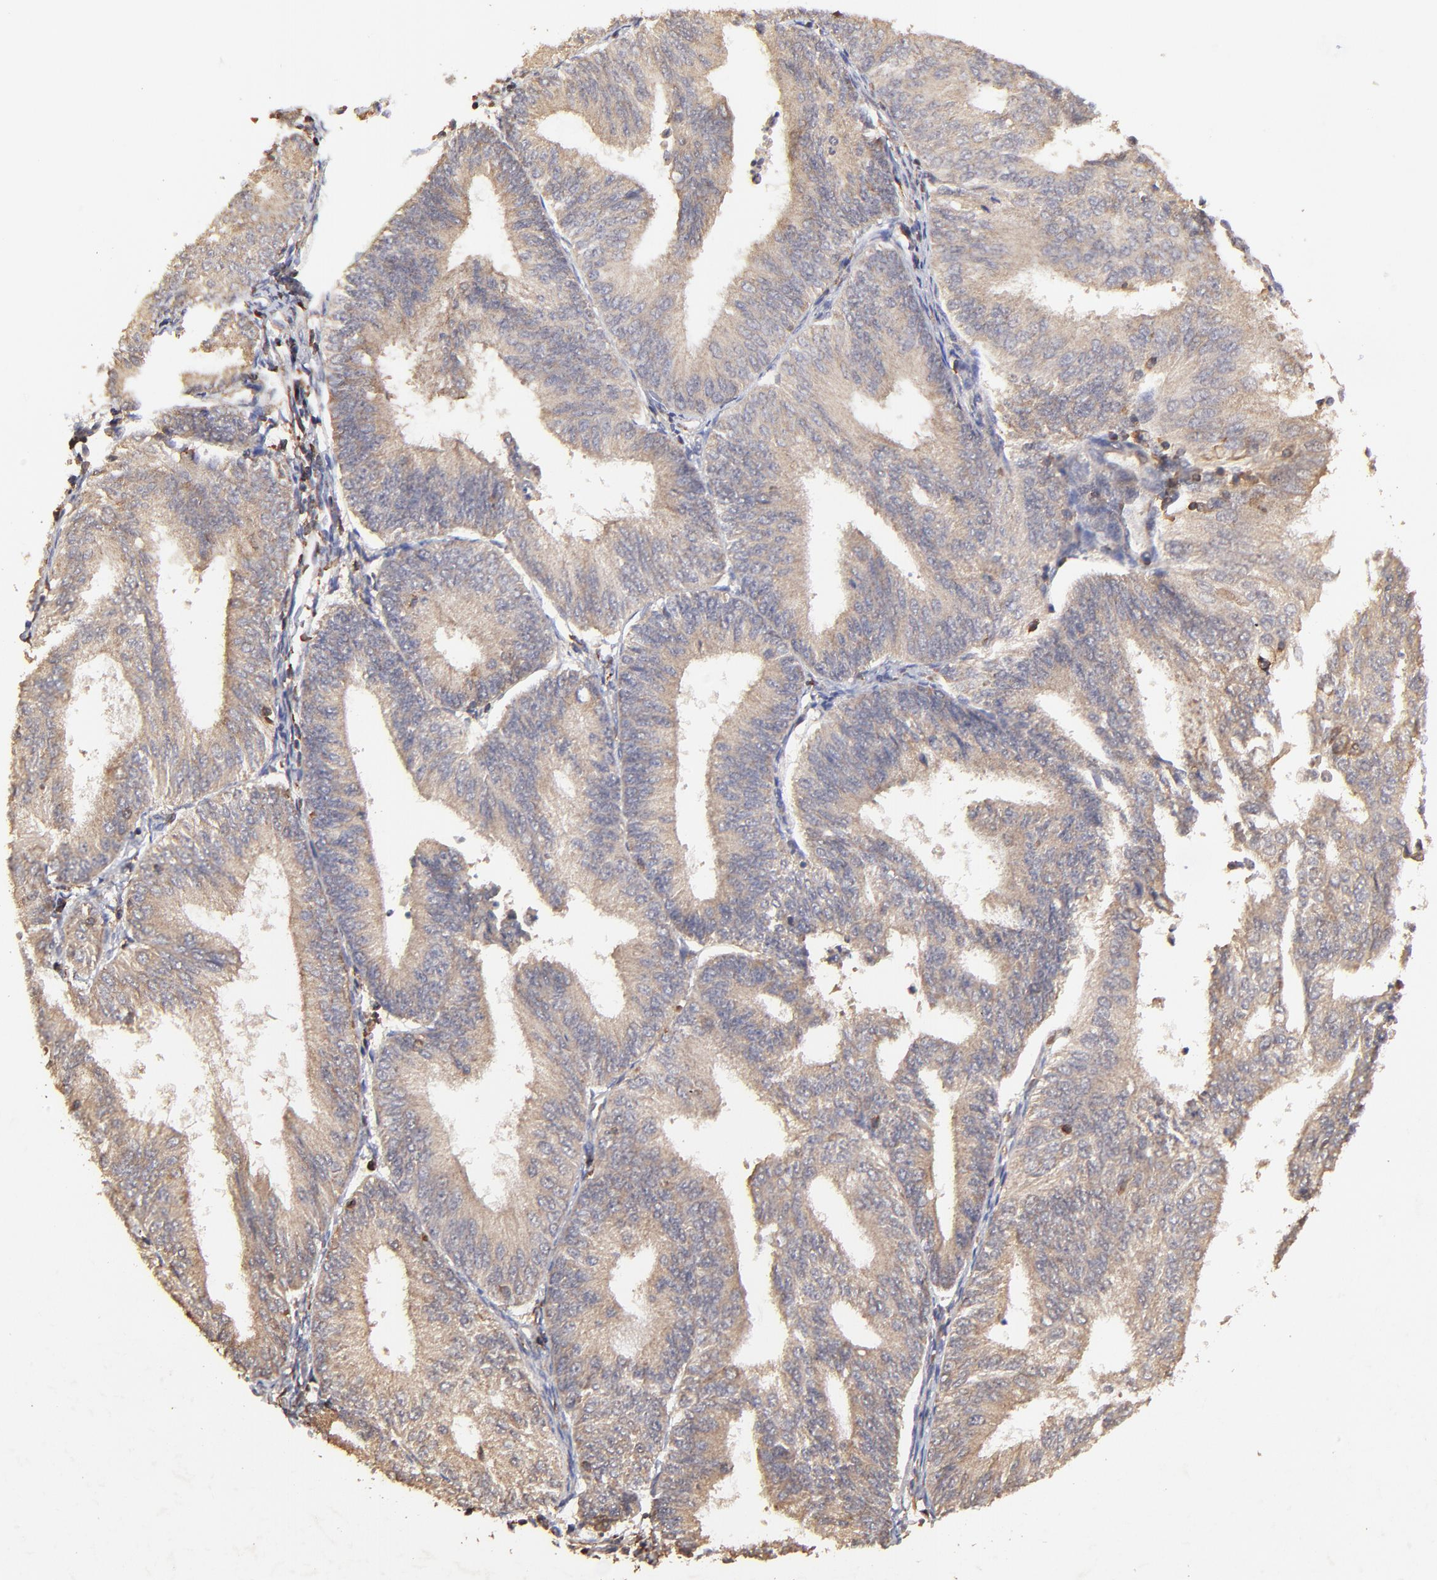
{"staining": {"intensity": "moderate", "quantity": ">75%", "location": "cytoplasmic/membranous"}, "tissue": "endometrial cancer", "cell_type": "Tumor cells", "image_type": "cancer", "snomed": [{"axis": "morphology", "description": "Adenocarcinoma, NOS"}, {"axis": "topography", "description": "Endometrium"}], "caption": "Immunohistochemistry of endometrial cancer (adenocarcinoma) exhibits medium levels of moderate cytoplasmic/membranous staining in about >75% of tumor cells. (DAB IHC with brightfield microscopy, high magnification).", "gene": "STON2", "patient": {"sex": "female", "age": 55}}